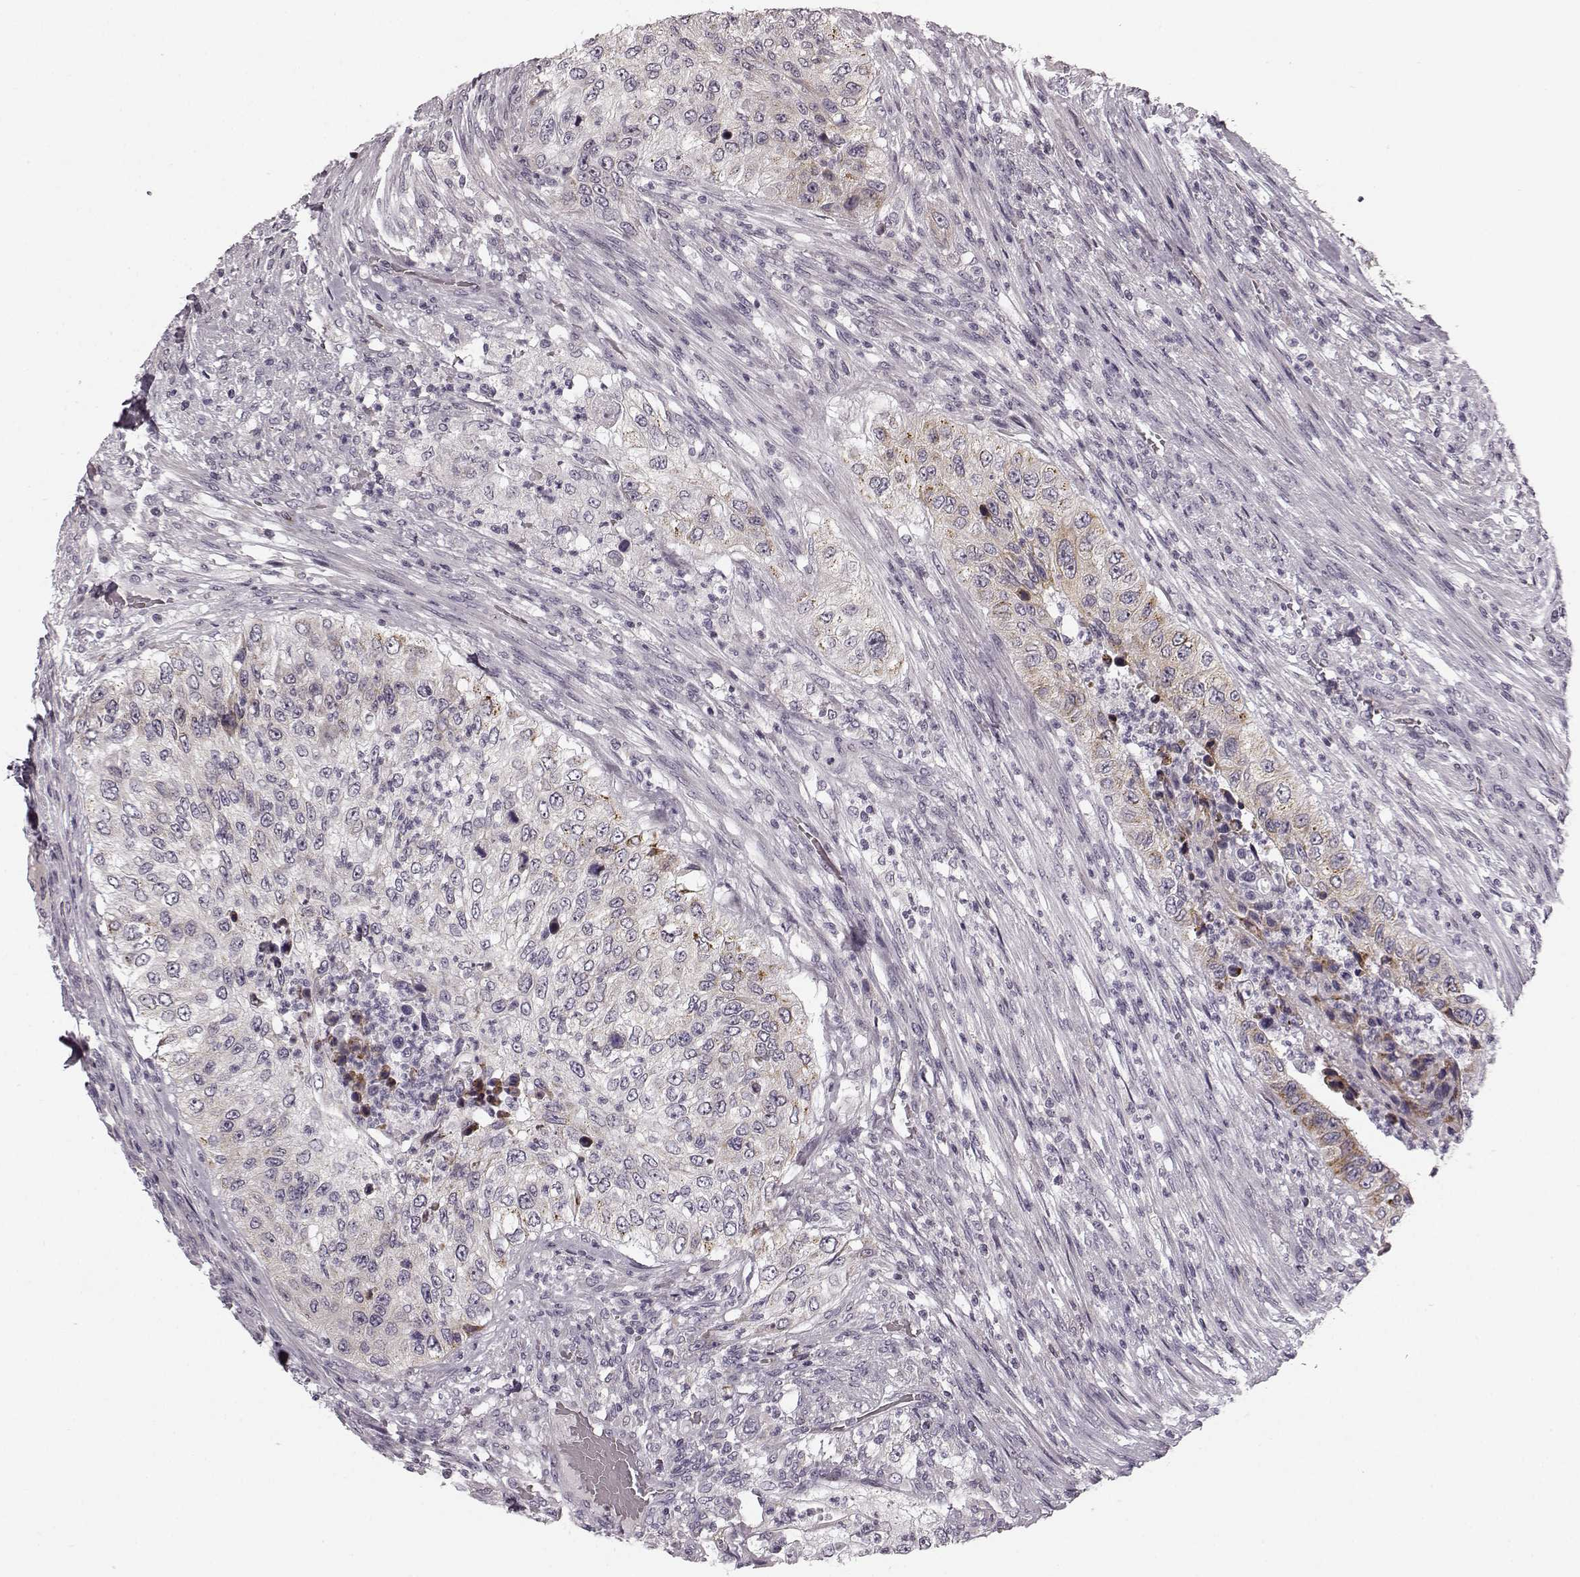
{"staining": {"intensity": "weak", "quantity": "<25%", "location": "cytoplasmic/membranous"}, "tissue": "urothelial cancer", "cell_type": "Tumor cells", "image_type": "cancer", "snomed": [{"axis": "morphology", "description": "Urothelial carcinoma, High grade"}, {"axis": "topography", "description": "Urinary bladder"}], "caption": "Histopathology image shows no significant protein expression in tumor cells of urothelial carcinoma (high-grade).", "gene": "FAM234B", "patient": {"sex": "female", "age": 60}}